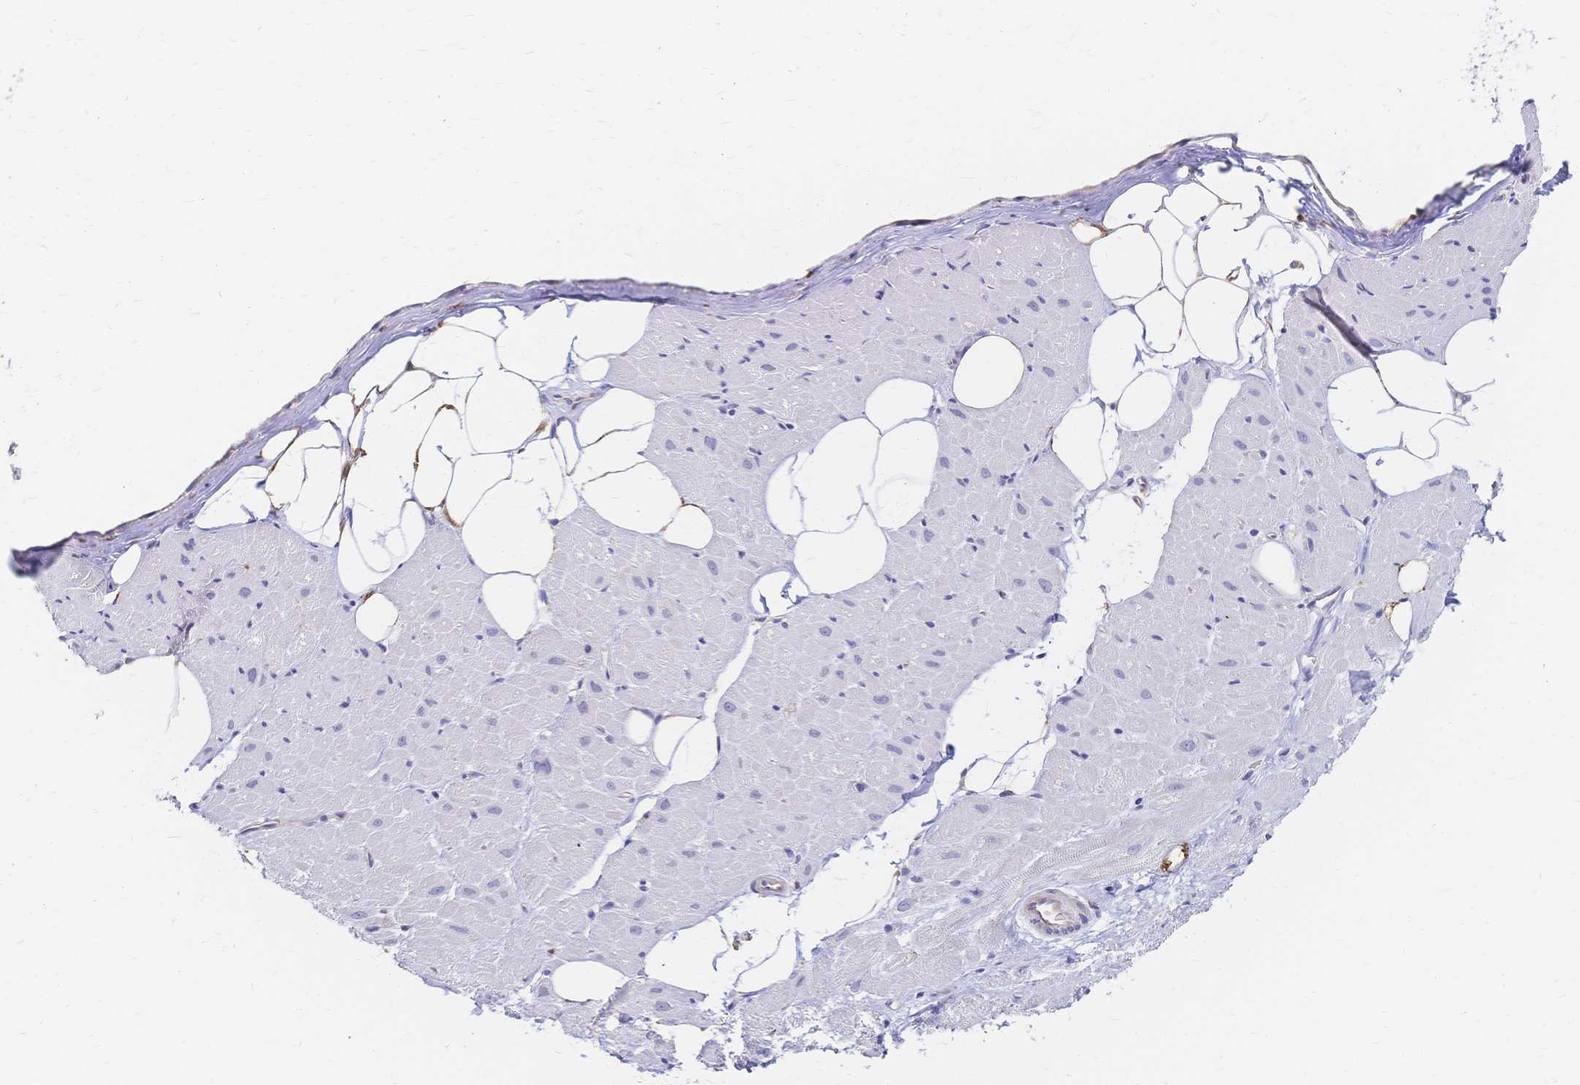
{"staining": {"intensity": "negative", "quantity": "none", "location": "none"}, "tissue": "heart muscle", "cell_type": "Cardiomyocytes", "image_type": "normal", "snomed": [{"axis": "morphology", "description": "Normal tissue, NOS"}, {"axis": "topography", "description": "Heart"}], "caption": "Immunohistochemical staining of unremarkable human heart muscle demonstrates no significant expression in cardiomyocytes.", "gene": "SLC5A1", "patient": {"sex": "male", "age": 62}}